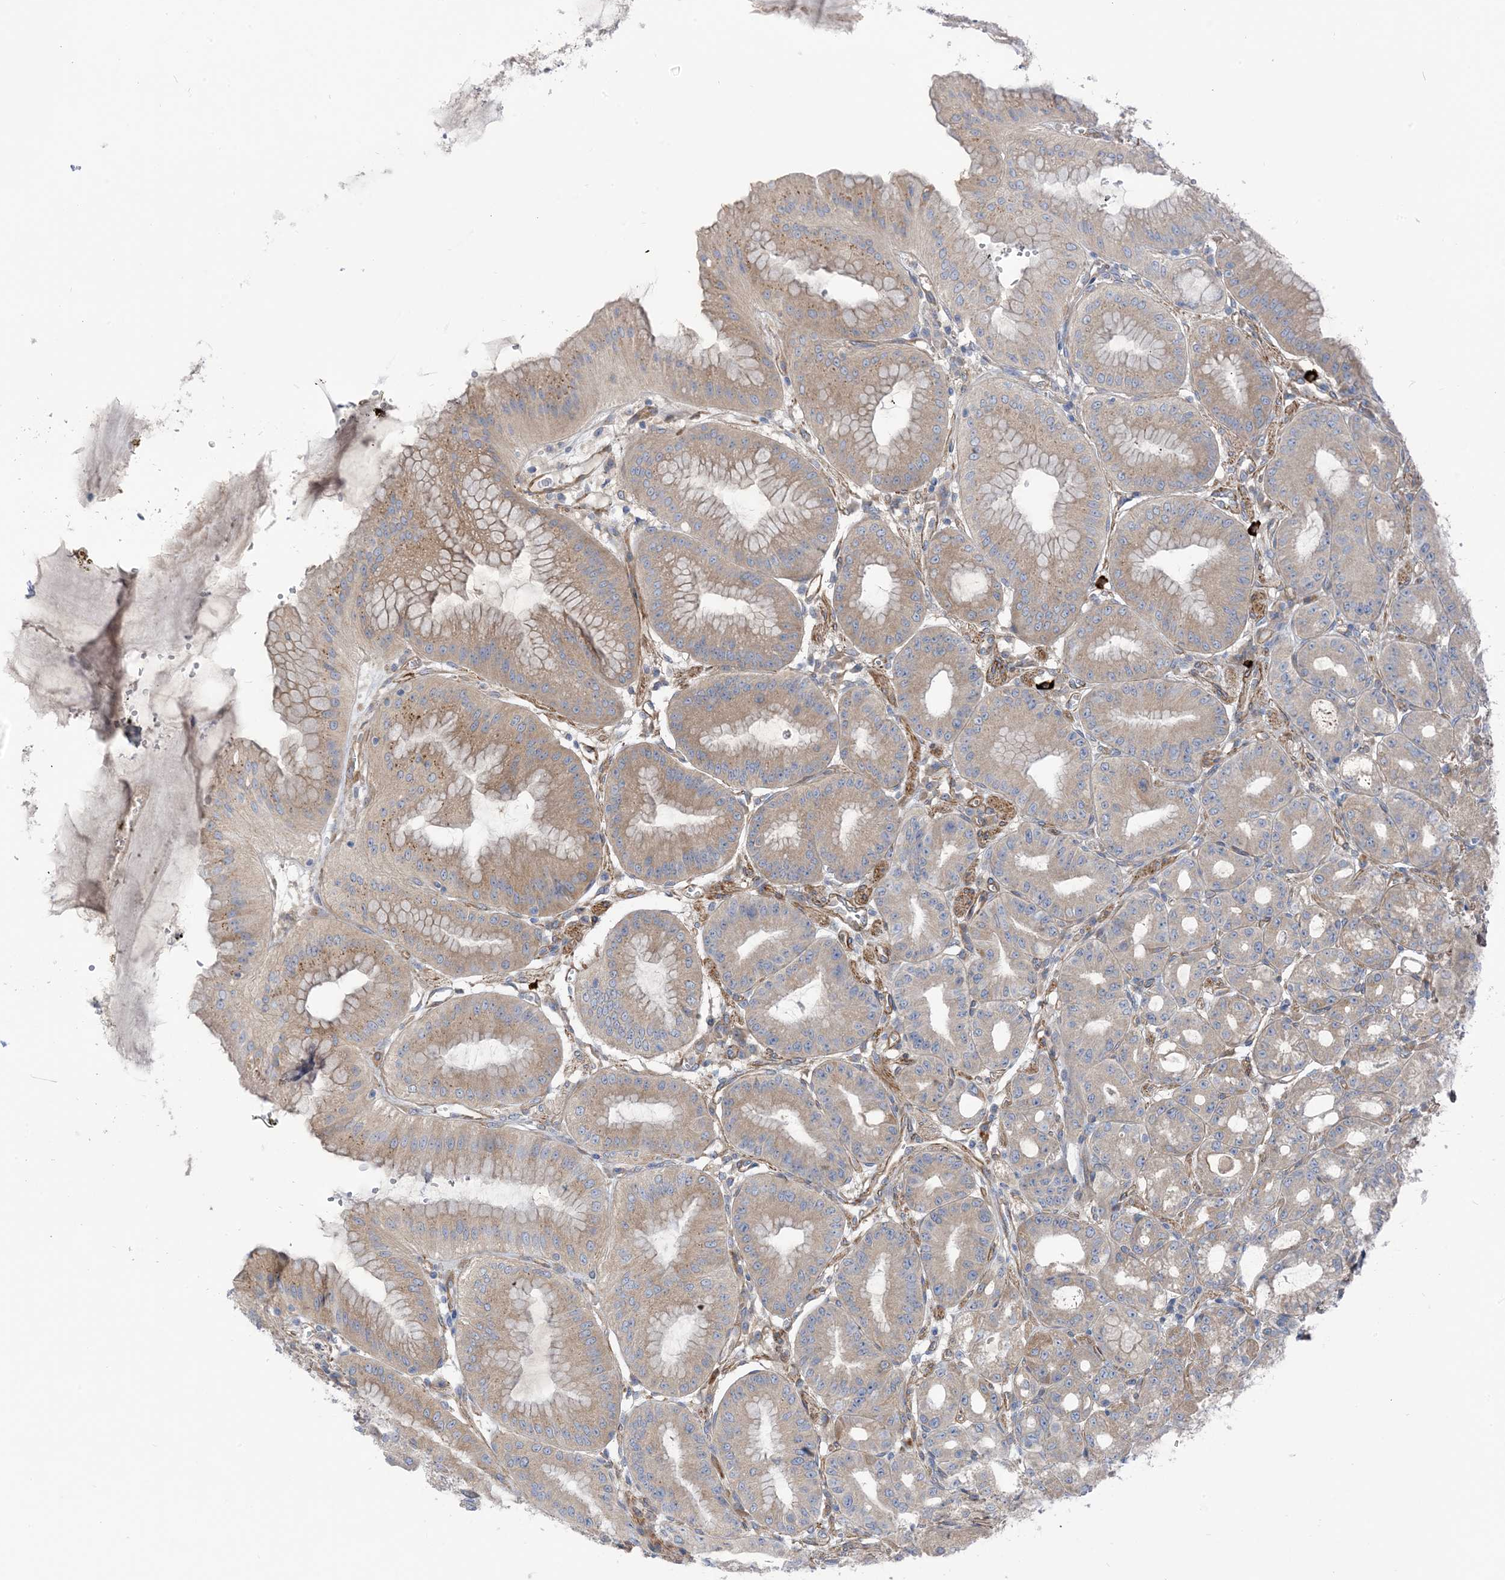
{"staining": {"intensity": "moderate", "quantity": "25%-75%", "location": "cytoplasmic/membranous"}, "tissue": "stomach", "cell_type": "Glandular cells", "image_type": "normal", "snomed": [{"axis": "morphology", "description": "Normal tissue, NOS"}, {"axis": "topography", "description": "Stomach, lower"}], "caption": "An immunohistochemistry (IHC) histopathology image of normal tissue is shown. Protein staining in brown highlights moderate cytoplasmic/membranous positivity in stomach within glandular cells.", "gene": "PLEKHA3", "patient": {"sex": "male", "age": 71}}